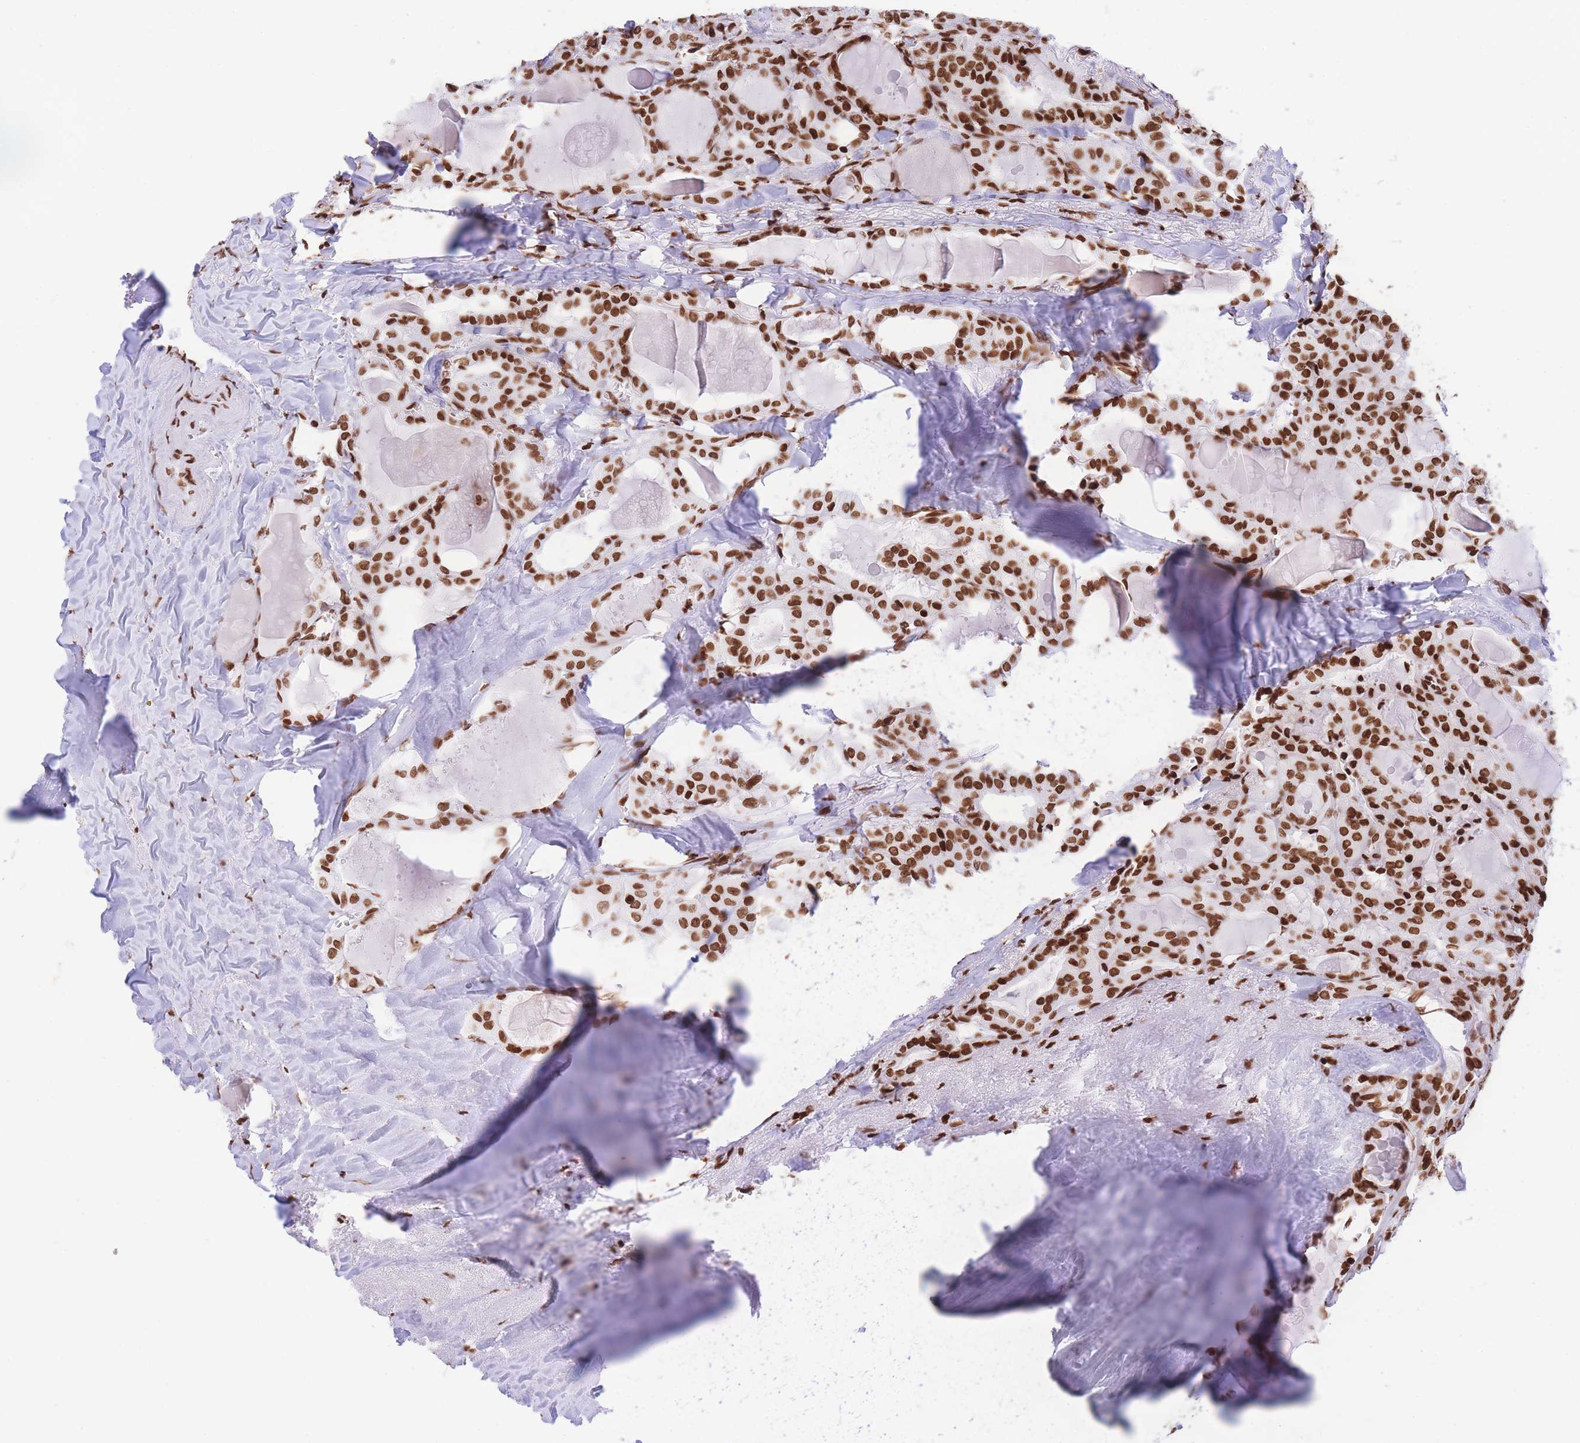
{"staining": {"intensity": "strong", "quantity": ">75%", "location": "nuclear"}, "tissue": "thyroid cancer", "cell_type": "Tumor cells", "image_type": "cancer", "snomed": [{"axis": "morphology", "description": "Papillary adenocarcinoma, NOS"}, {"axis": "topography", "description": "Thyroid gland"}], "caption": "Human papillary adenocarcinoma (thyroid) stained for a protein (brown) demonstrates strong nuclear positive positivity in approximately >75% of tumor cells.", "gene": "H2BC11", "patient": {"sex": "male", "age": 52}}